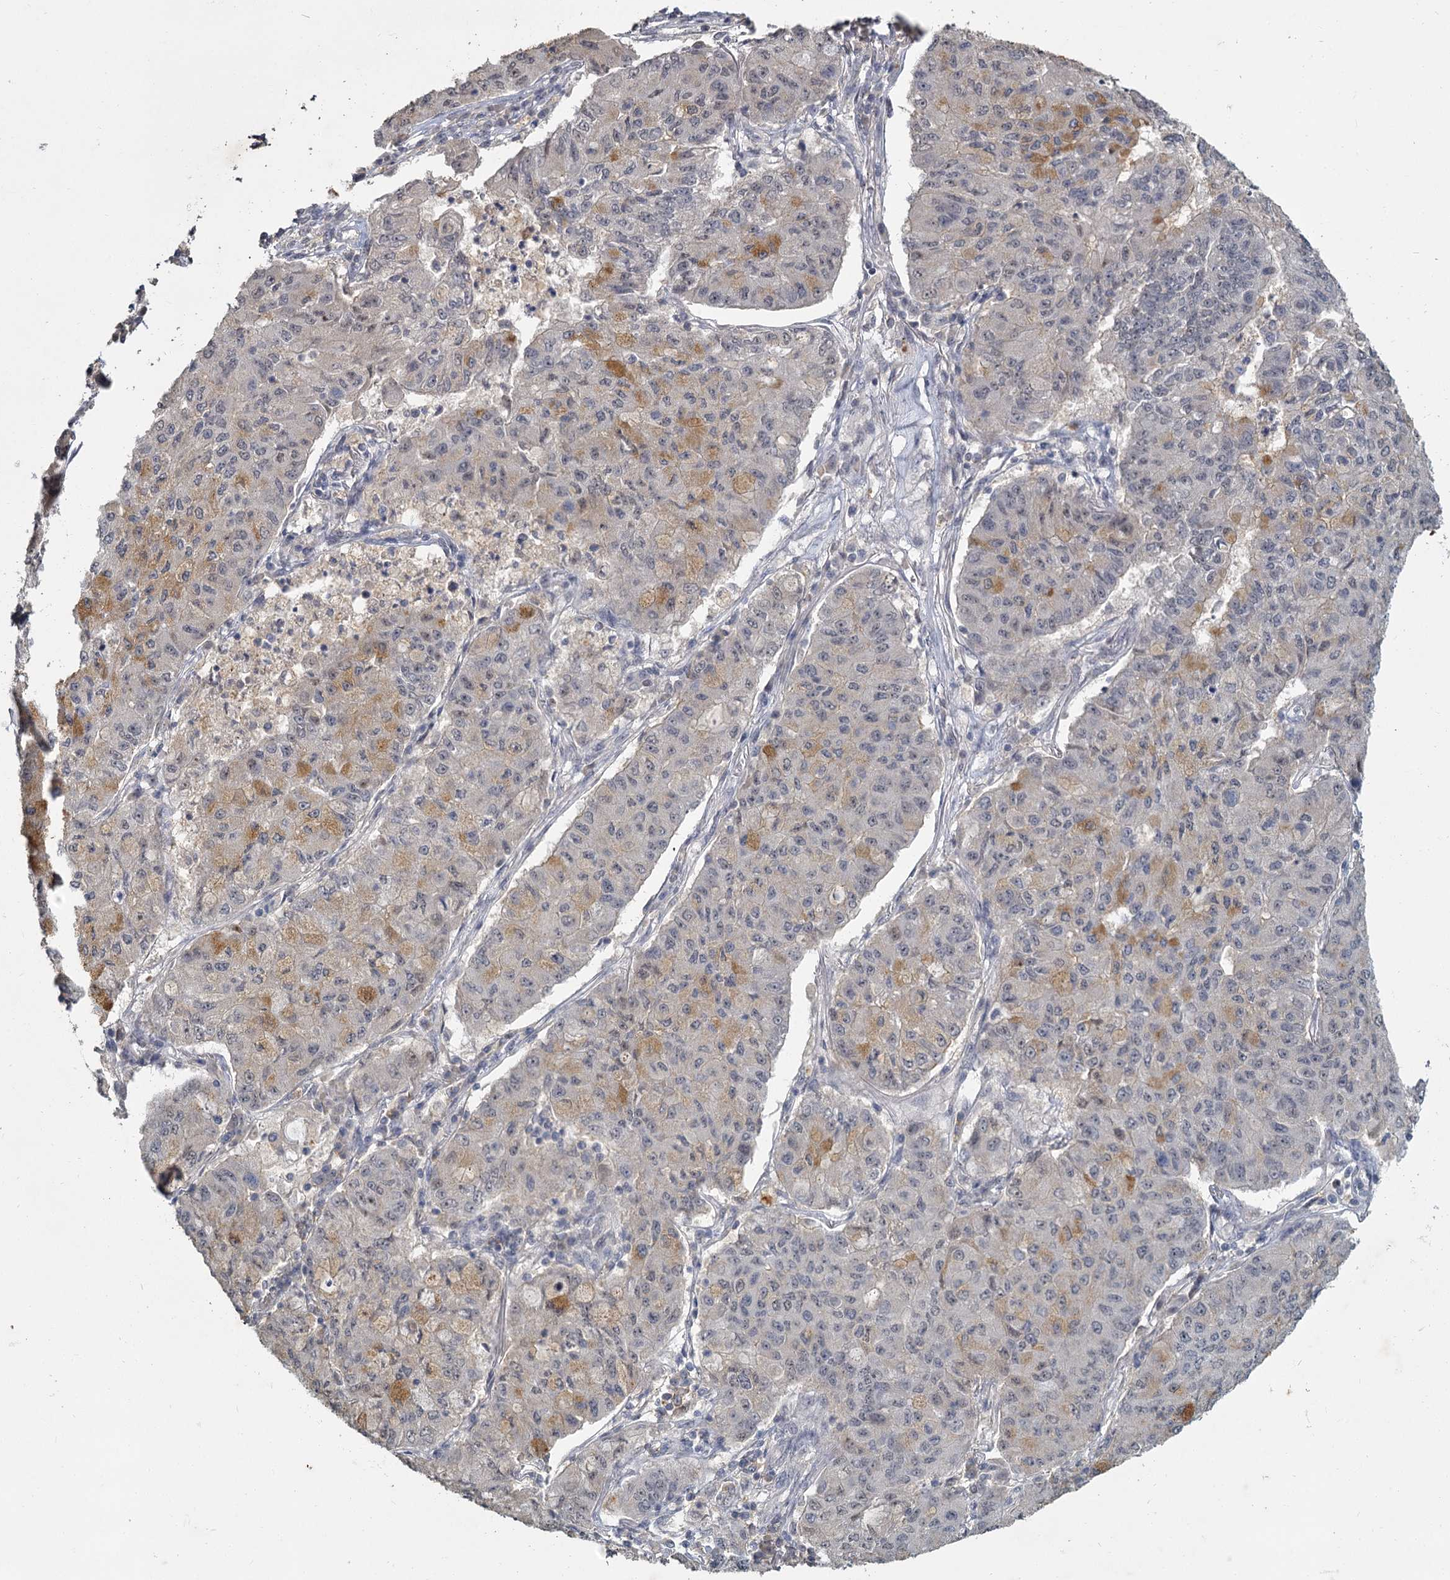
{"staining": {"intensity": "negative", "quantity": "none", "location": "none"}, "tissue": "lung cancer", "cell_type": "Tumor cells", "image_type": "cancer", "snomed": [{"axis": "morphology", "description": "Squamous cell carcinoma, NOS"}, {"axis": "topography", "description": "Lung"}], "caption": "IHC micrograph of lung cancer (squamous cell carcinoma) stained for a protein (brown), which demonstrates no expression in tumor cells.", "gene": "MUCL1", "patient": {"sex": "male", "age": 74}}